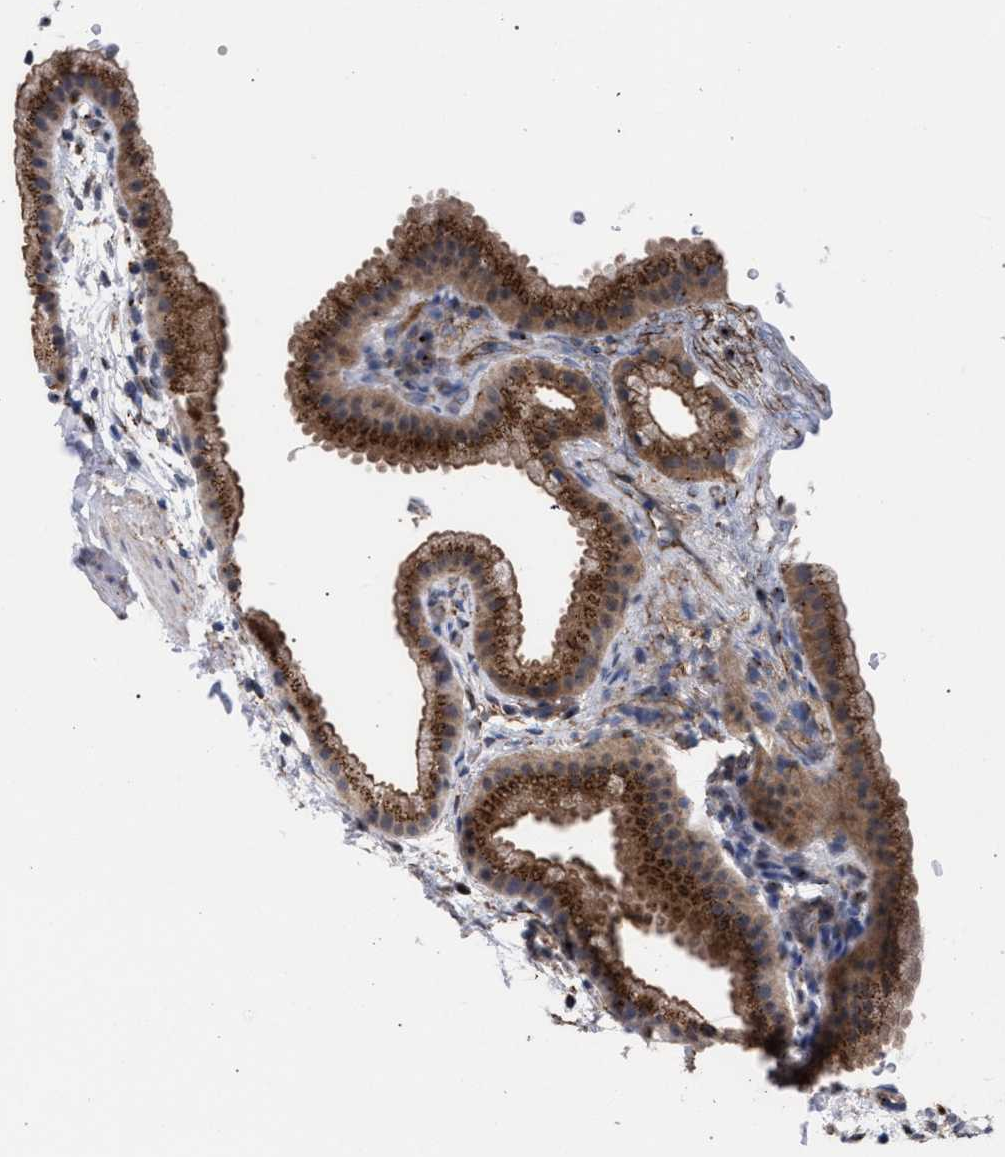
{"staining": {"intensity": "strong", "quantity": ">75%", "location": "cytoplasmic/membranous"}, "tissue": "gallbladder", "cell_type": "Glandular cells", "image_type": "normal", "snomed": [{"axis": "morphology", "description": "Normal tissue, NOS"}, {"axis": "topography", "description": "Gallbladder"}], "caption": "Protein expression analysis of benign gallbladder exhibits strong cytoplasmic/membranous expression in about >75% of glandular cells.", "gene": "GOLGA2", "patient": {"sex": "female", "age": 64}}